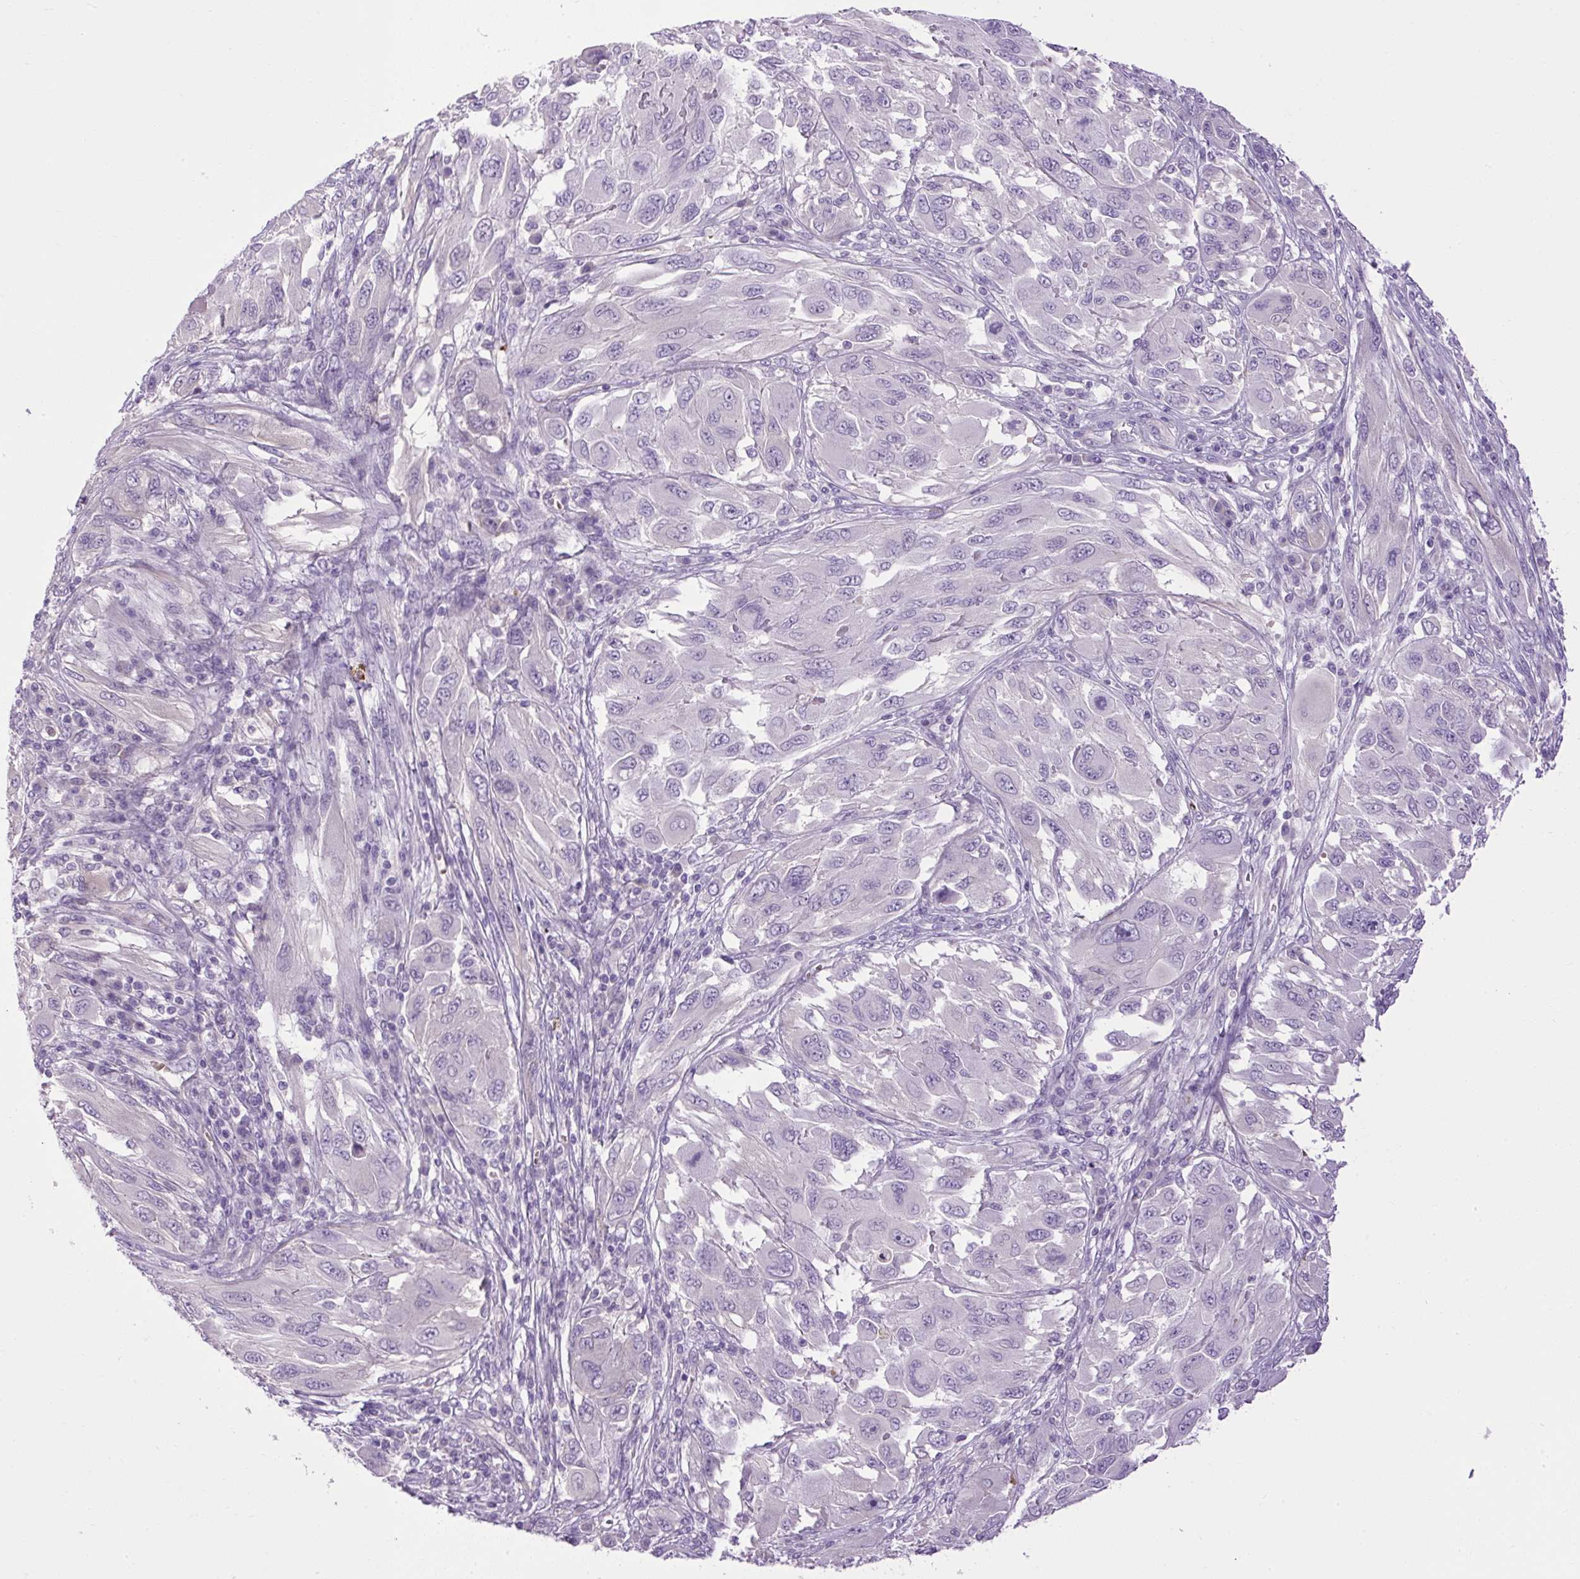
{"staining": {"intensity": "negative", "quantity": "none", "location": "none"}, "tissue": "melanoma", "cell_type": "Tumor cells", "image_type": "cancer", "snomed": [{"axis": "morphology", "description": "Malignant melanoma, NOS"}, {"axis": "topography", "description": "Skin"}], "caption": "DAB immunohistochemical staining of human melanoma reveals no significant positivity in tumor cells.", "gene": "VWA7", "patient": {"sex": "female", "age": 91}}